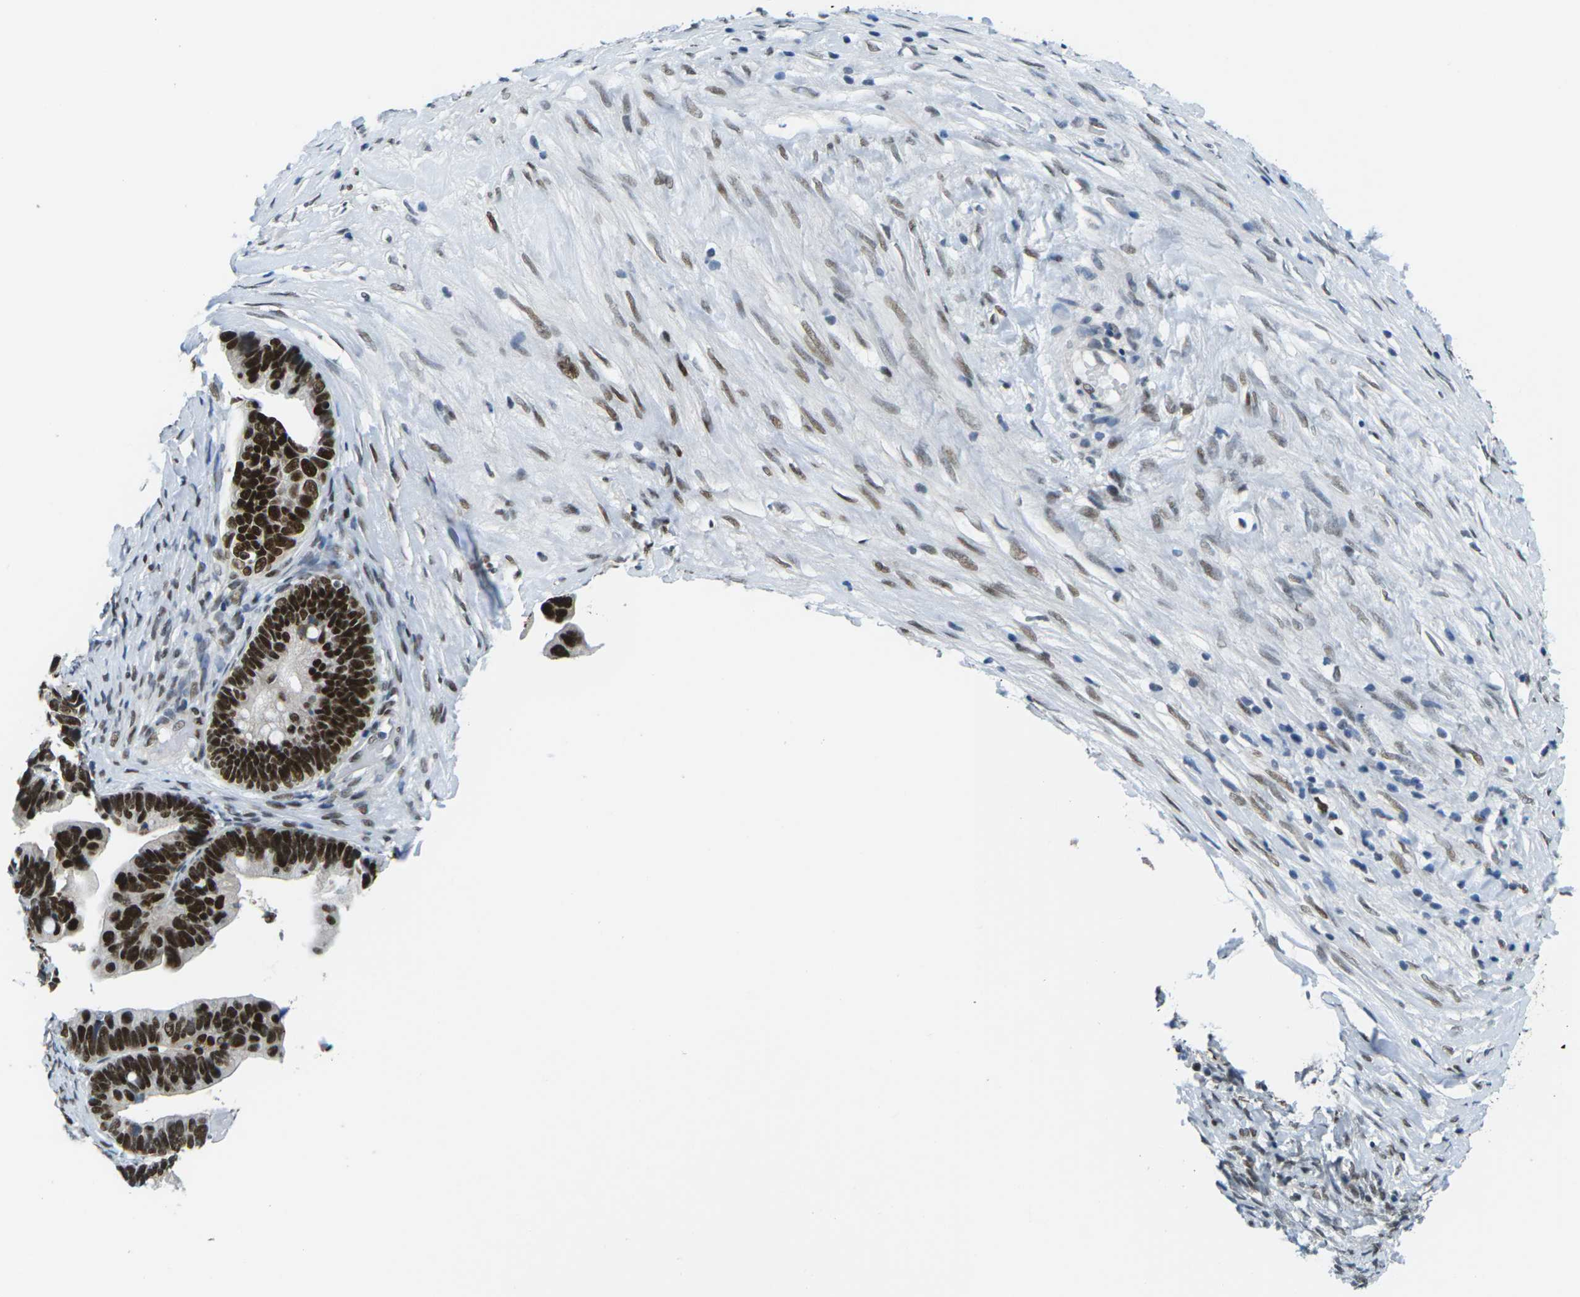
{"staining": {"intensity": "strong", "quantity": ">75%", "location": "nuclear"}, "tissue": "ovarian cancer", "cell_type": "Tumor cells", "image_type": "cancer", "snomed": [{"axis": "morphology", "description": "Cystadenocarcinoma, serous, NOS"}, {"axis": "topography", "description": "Ovary"}], "caption": "Immunohistochemical staining of ovarian serous cystadenocarcinoma reveals strong nuclear protein positivity in approximately >75% of tumor cells.", "gene": "PSME3", "patient": {"sex": "female", "age": 56}}